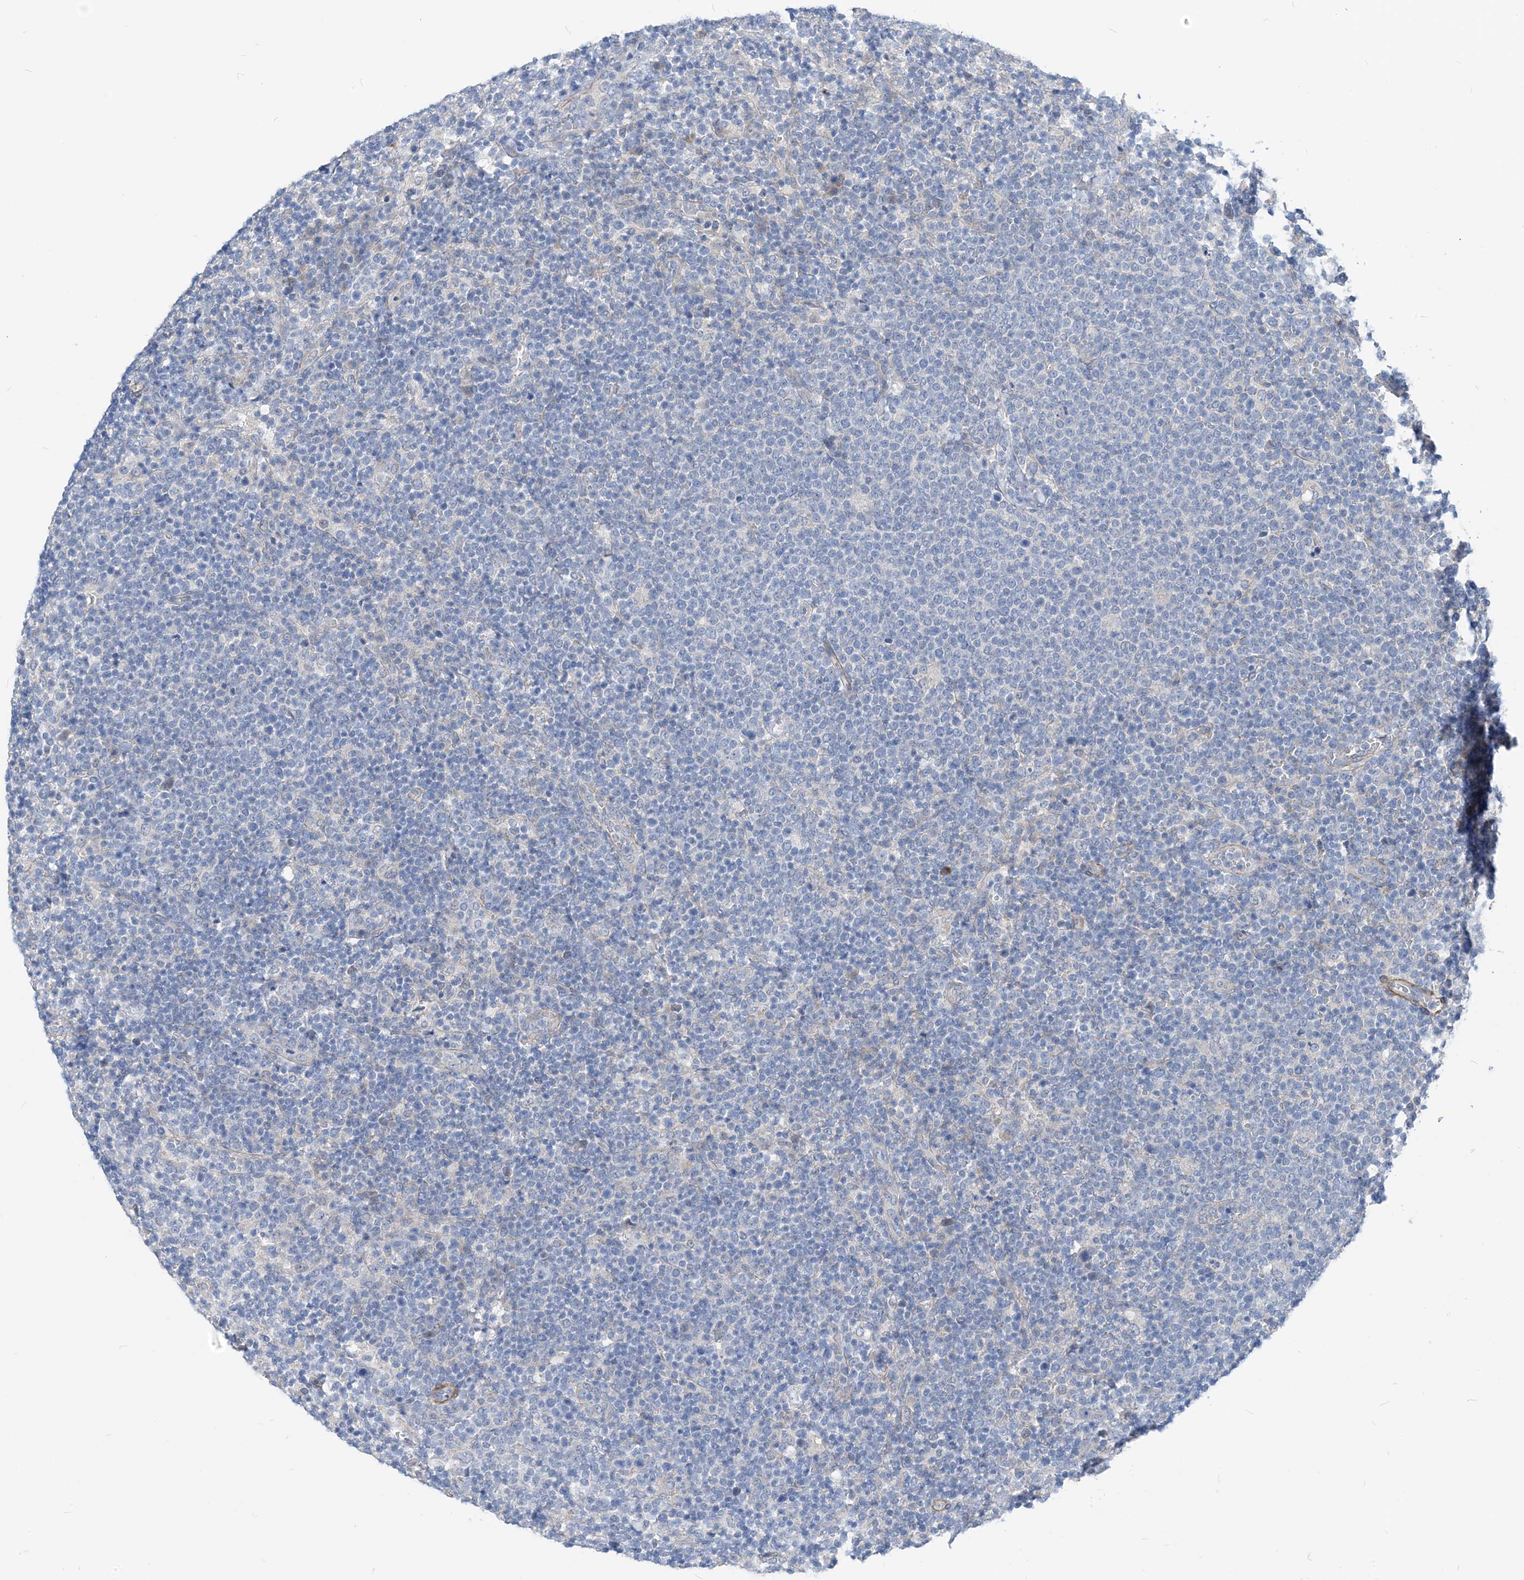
{"staining": {"intensity": "negative", "quantity": "none", "location": "none"}, "tissue": "lymphoma", "cell_type": "Tumor cells", "image_type": "cancer", "snomed": [{"axis": "morphology", "description": "Malignant lymphoma, non-Hodgkin's type, High grade"}, {"axis": "topography", "description": "Lymph node"}], "caption": "This photomicrograph is of lymphoma stained with immunohistochemistry to label a protein in brown with the nuclei are counter-stained blue. There is no staining in tumor cells.", "gene": "PLEKHA3", "patient": {"sex": "male", "age": 61}}